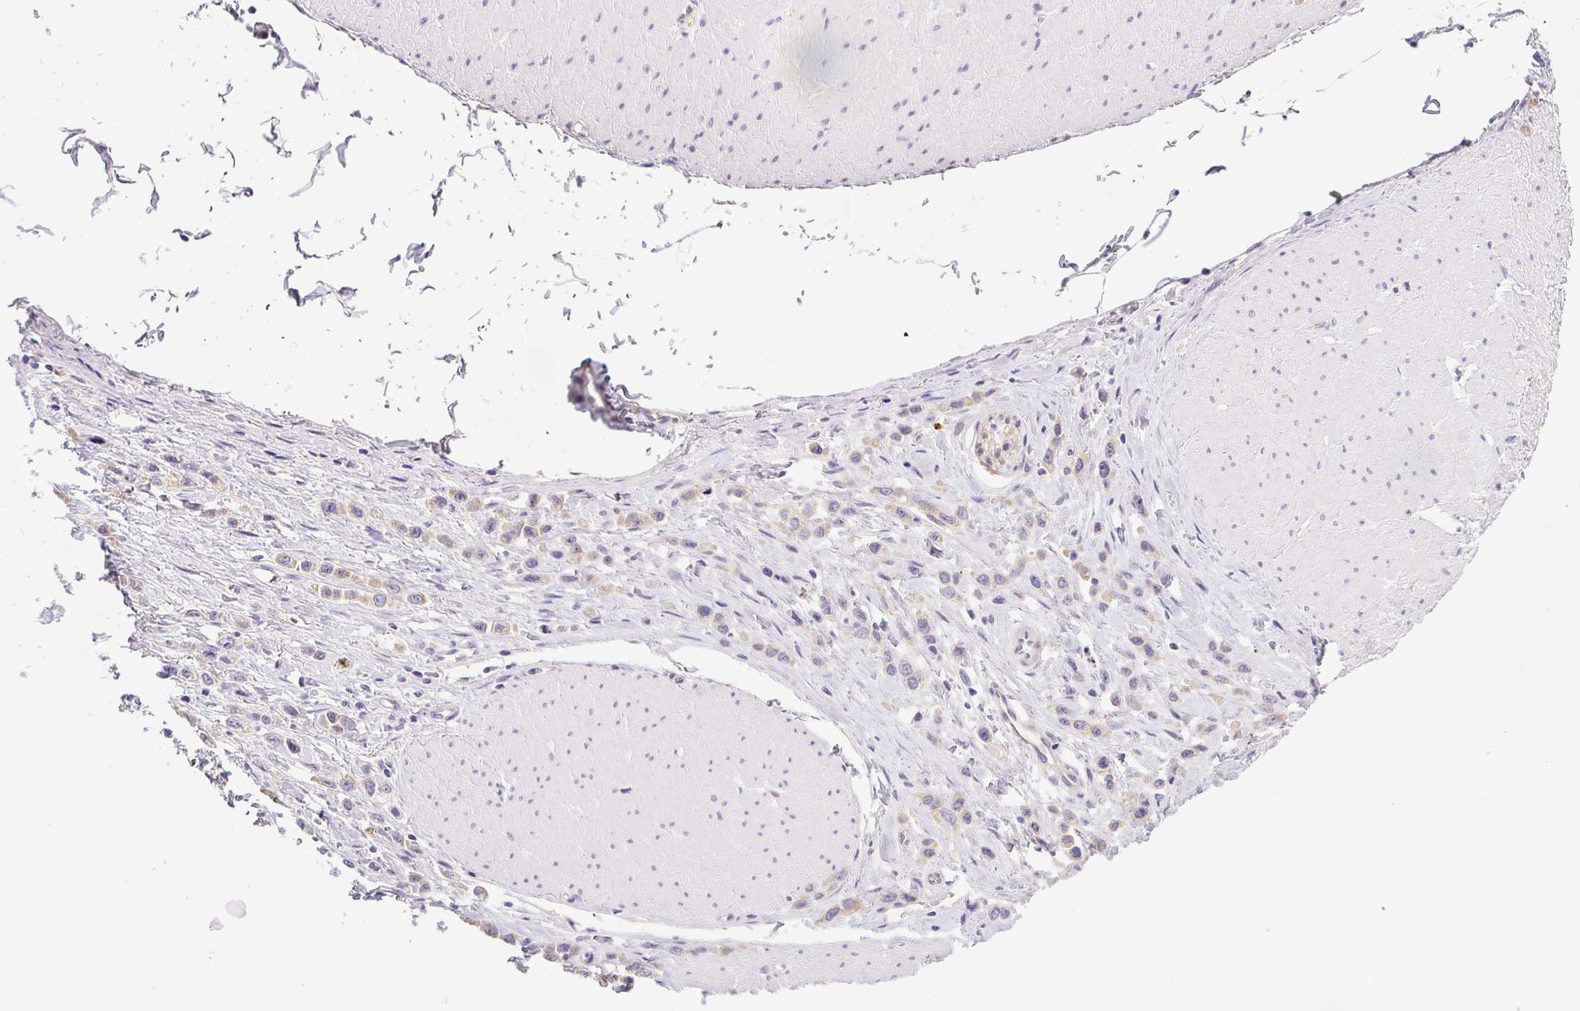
{"staining": {"intensity": "weak", "quantity": "<25%", "location": "cytoplasmic/membranous"}, "tissue": "stomach cancer", "cell_type": "Tumor cells", "image_type": "cancer", "snomed": [{"axis": "morphology", "description": "Adenocarcinoma, NOS"}, {"axis": "topography", "description": "Stomach"}], "caption": "This is a photomicrograph of immunohistochemistry staining of stomach adenocarcinoma, which shows no staining in tumor cells.", "gene": "SLC17A7", "patient": {"sex": "male", "age": 47}}